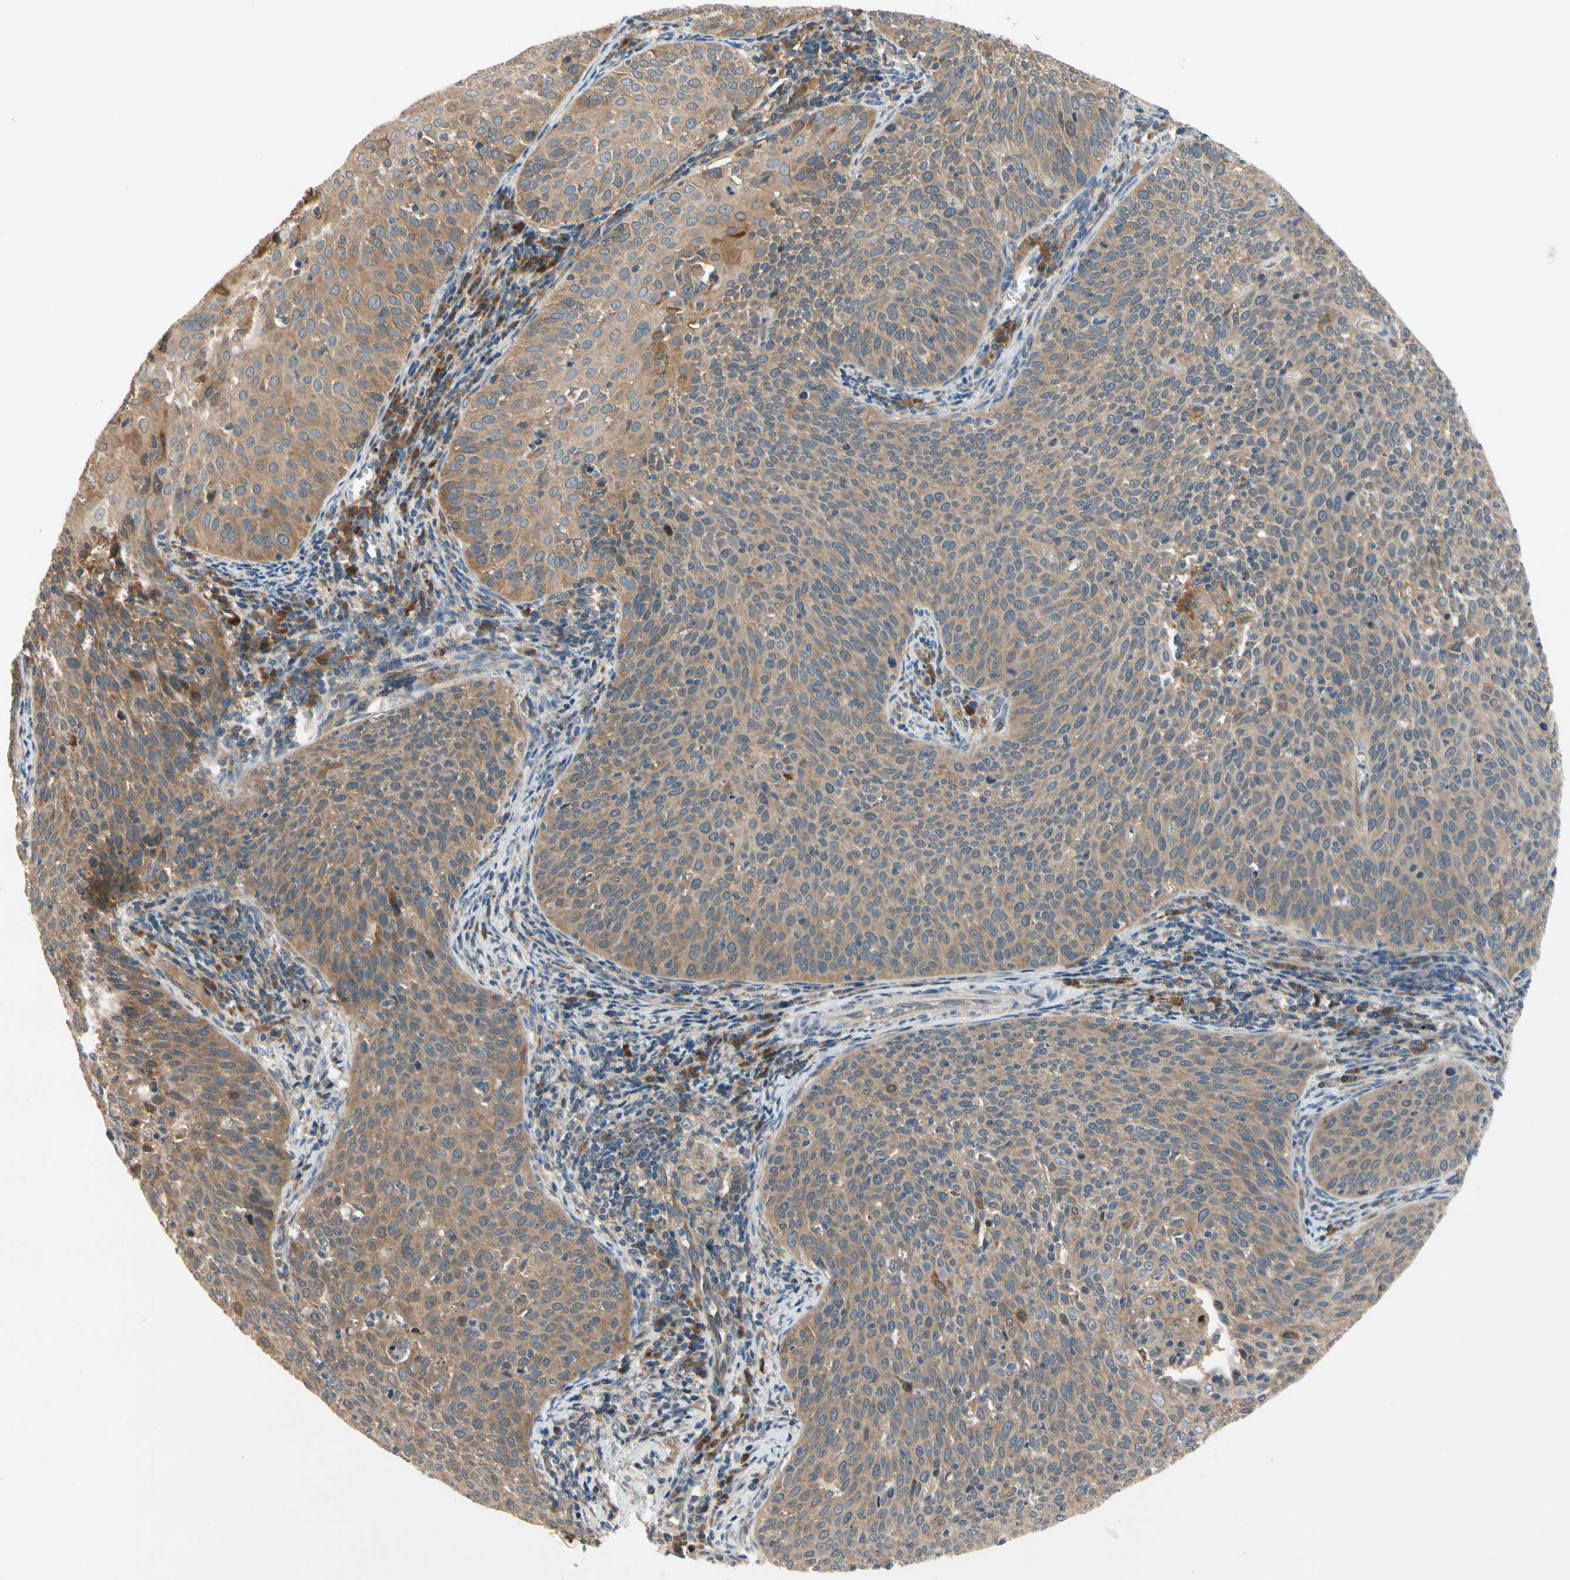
{"staining": {"intensity": "moderate", "quantity": ">75%", "location": "cytoplasmic/membranous"}, "tissue": "cervical cancer", "cell_type": "Tumor cells", "image_type": "cancer", "snomed": [{"axis": "morphology", "description": "Squamous cell carcinoma, NOS"}, {"axis": "topography", "description": "Cervix"}], "caption": "IHC photomicrograph of neoplastic tissue: human cervical squamous cell carcinoma stained using immunohistochemistry demonstrates medium levels of moderate protein expression localized specifically in the cytoplasmic/membranous of tumor cells, appearing as a cytoplasmic/membranous brown color.", "gene": "TDRP", "patient": {"sex": "female", "age": 38}}